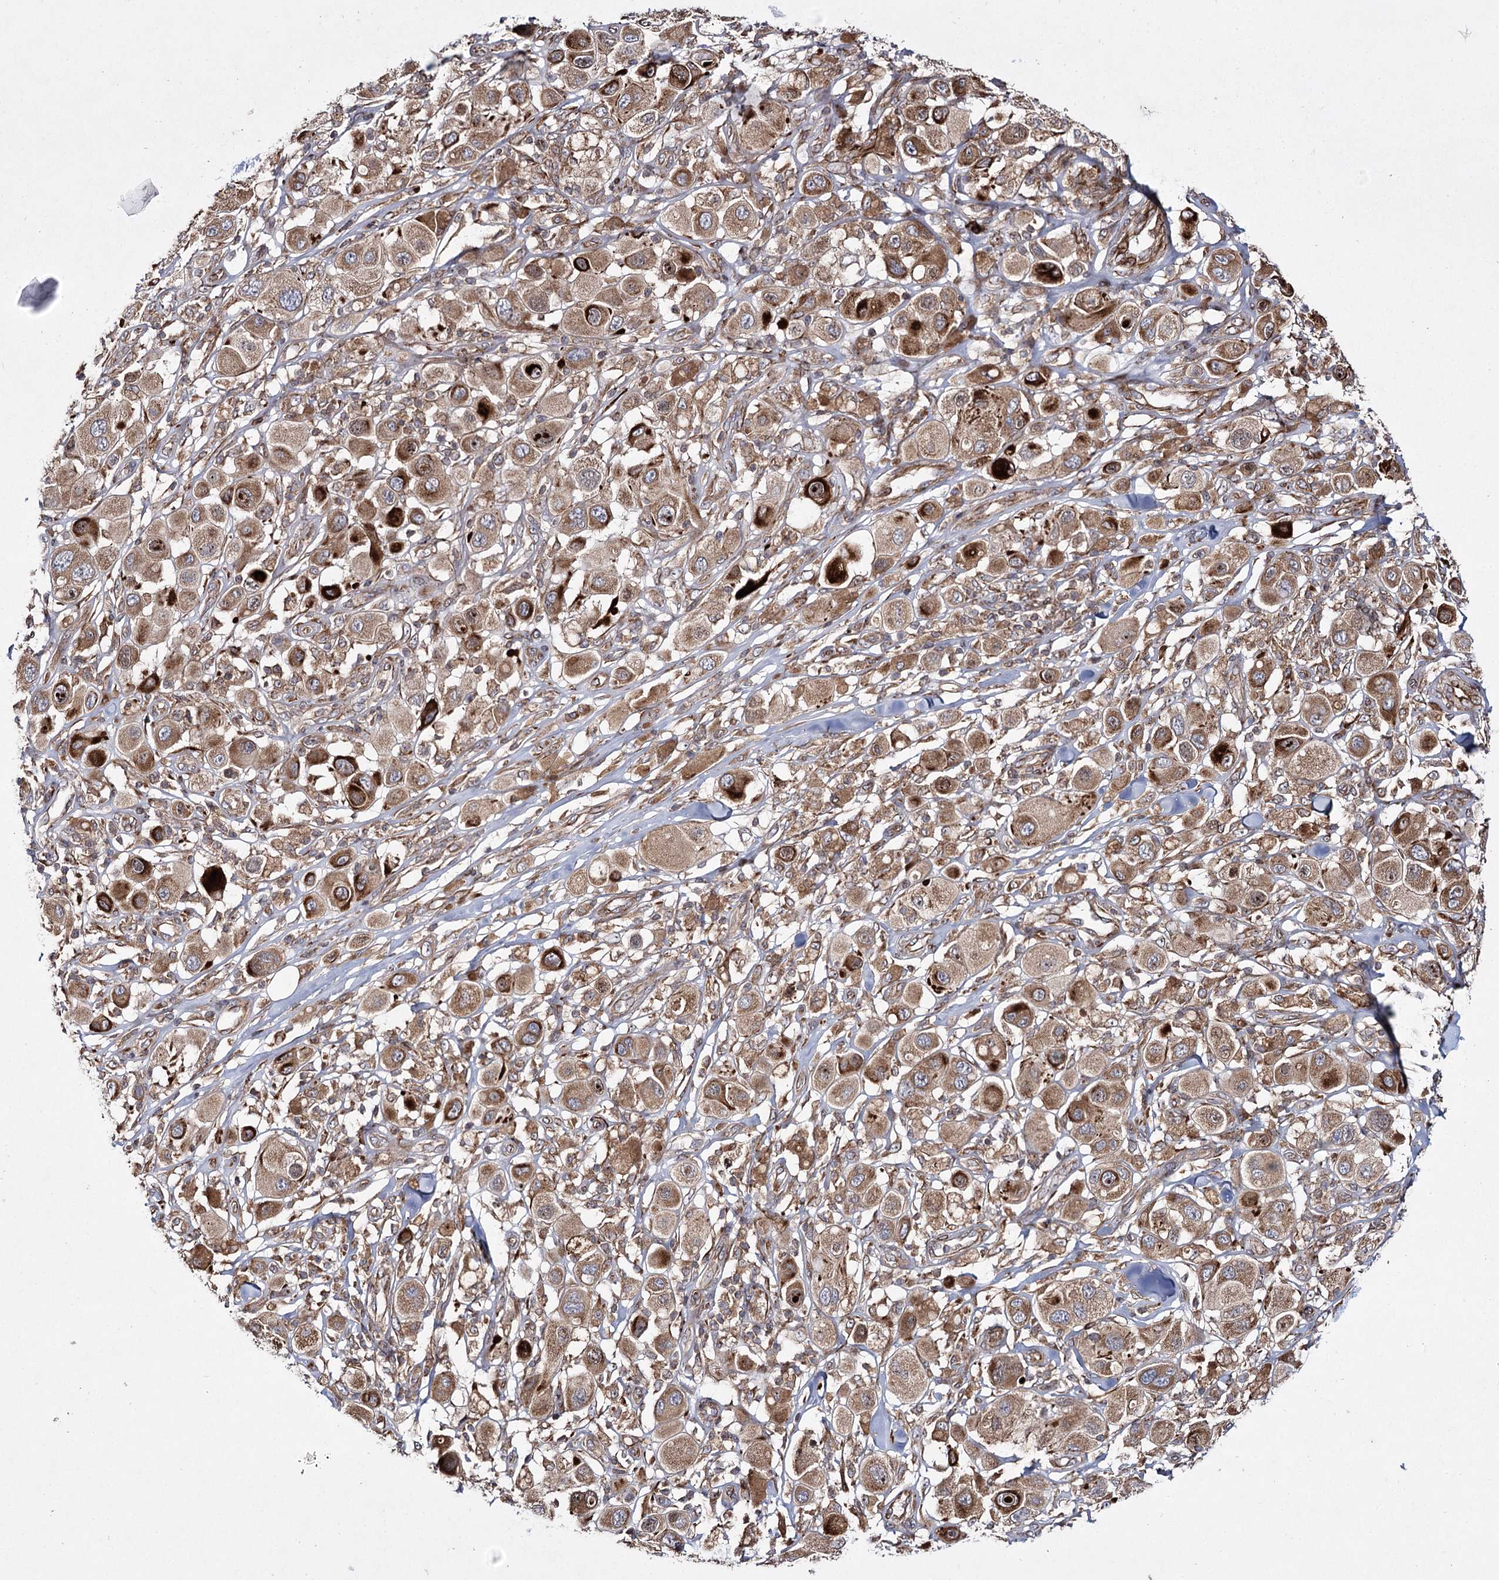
{"staining": {"intensity": "moderate", "quantity": ">75%", "location": "cytoplasmic/membranous"}, "tissue": "melanoma", "cell_type": "Tumor cells", "image_type": "cancer", "snomed": [{"axis": "morphology", "description": "Malignant melanoma, Metastatic site"}, {"axis": "topography", "description": "Skin"}], "caption": "Immunohistochemical staining of human malignant melanoma (metastatic site) displays moderate cytoplasmic/membranous protein positivity in about >75% of tumor cells.", "gene": "HECTD2", "patient": {"sex": "male", "age": 41}}